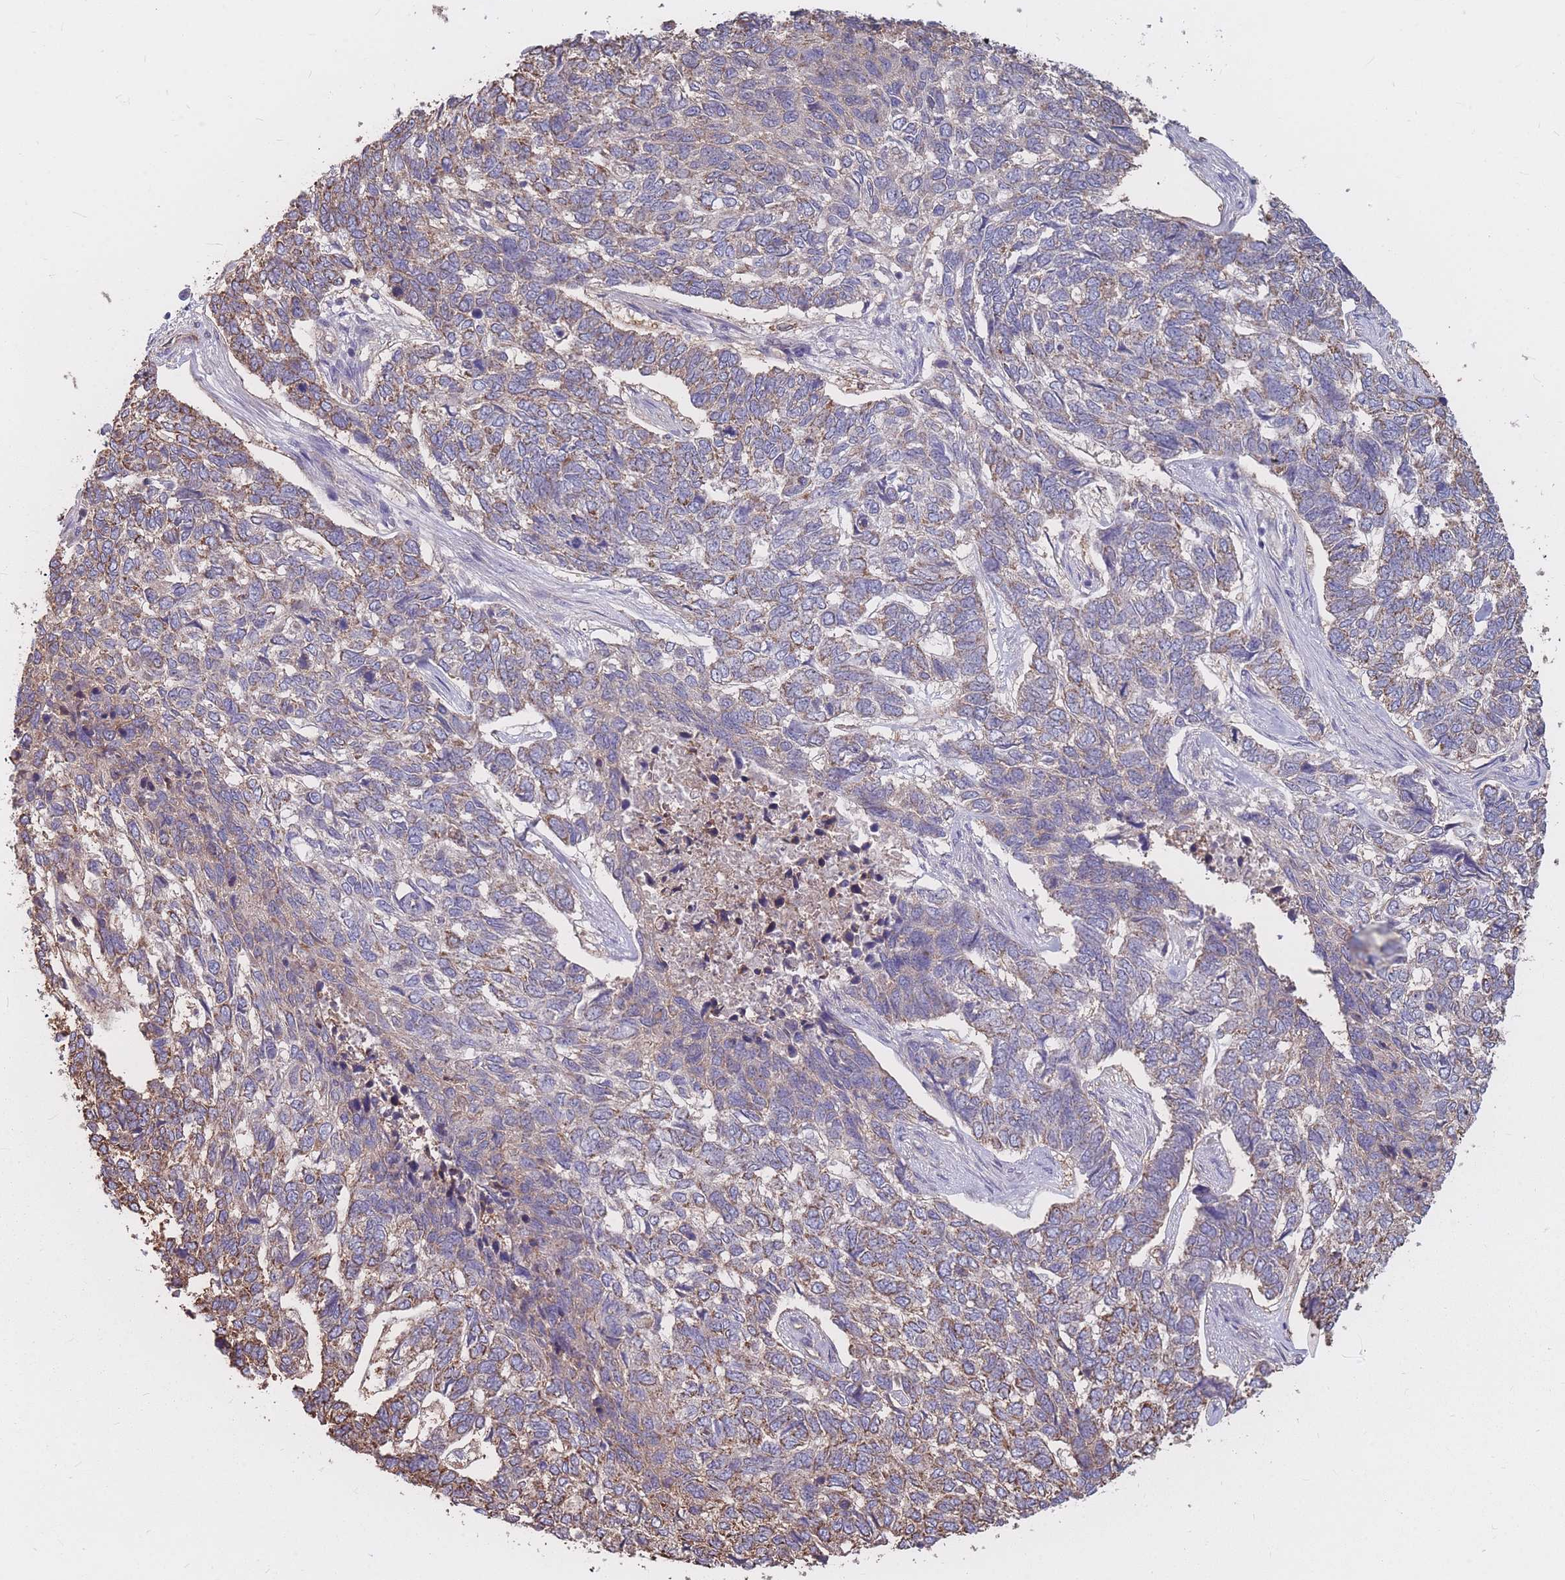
{"staining": {"intensity": "moderate", "quantity": "25%-75%", "location": "cytoplasmic/membranous"}, "tissue": "skin cancer", "cell_type": "Tumor cells", "image_type": "cancer", "snomed": [{"axis": "morphology", "description": "Basal cell carcinoma"}, {"axis": "topography", "description": "Skin"}], "caption": "Basal cell carcinoma (skin) stained with IHC displays moderate cytoplasmic/membranous positivity in approximately 25%-75% of tumor cells.", "gene": "GNA11", "patient": {"sex": "female", "age": 65}}